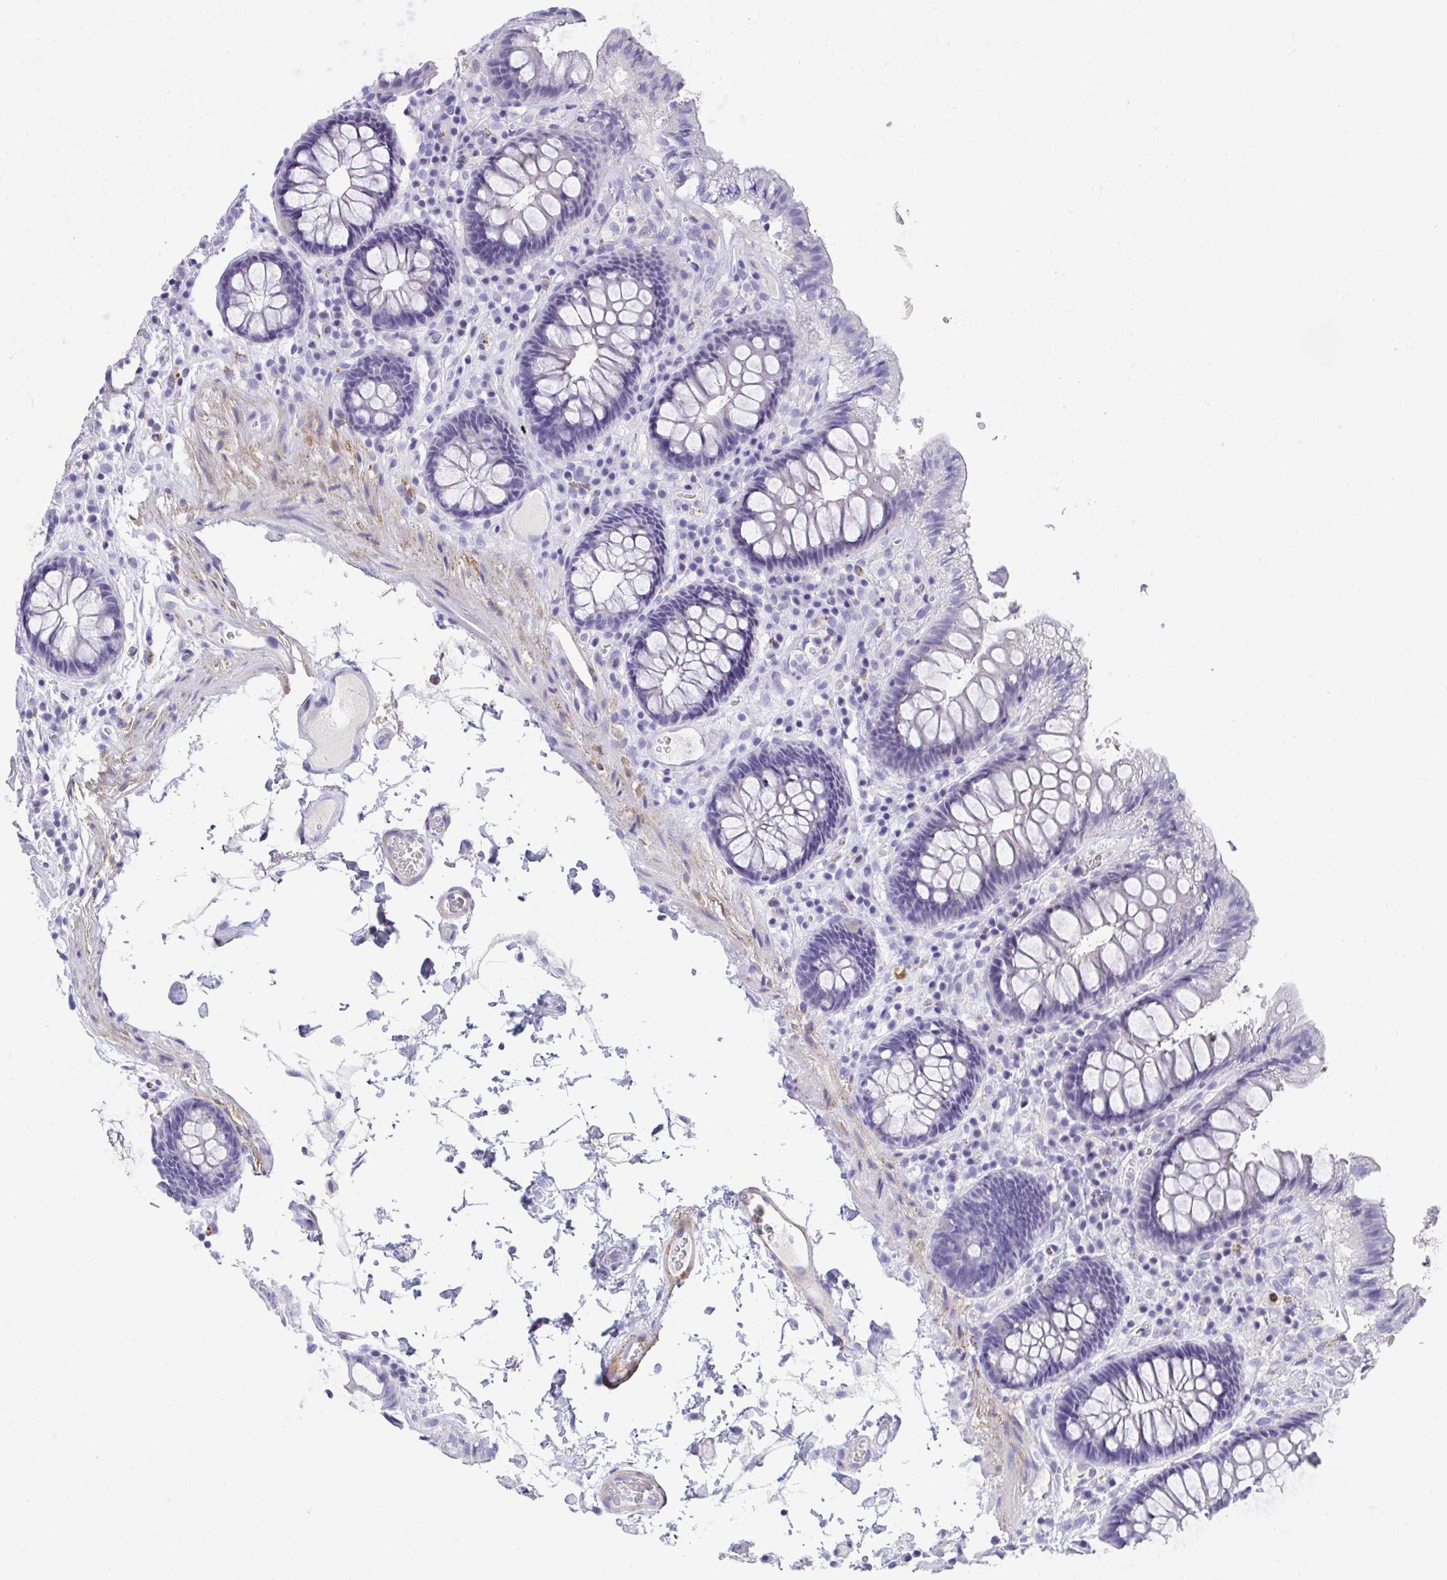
{"staining": {"intensity": "negative", "quantity": "none", "location": "none"}, "tissue": "colon", "cell_type": "Endothelial cells", "image_type": "normal", "snomed": [{"axis": "morphology", "description": "Normal tissue, NOS"}, {"axis": "topography", "description": "Colon"}, {"axis": "topography", "description": "Peripheral nerve tissue"}], "caption": "Immunohistochemistry (IHC) of benign colon reveals no positivity in endothelial cells. Nuclei are stained in blue.", "gene": "KMT2E", "patient": {"sex": "male", "age": 84}}